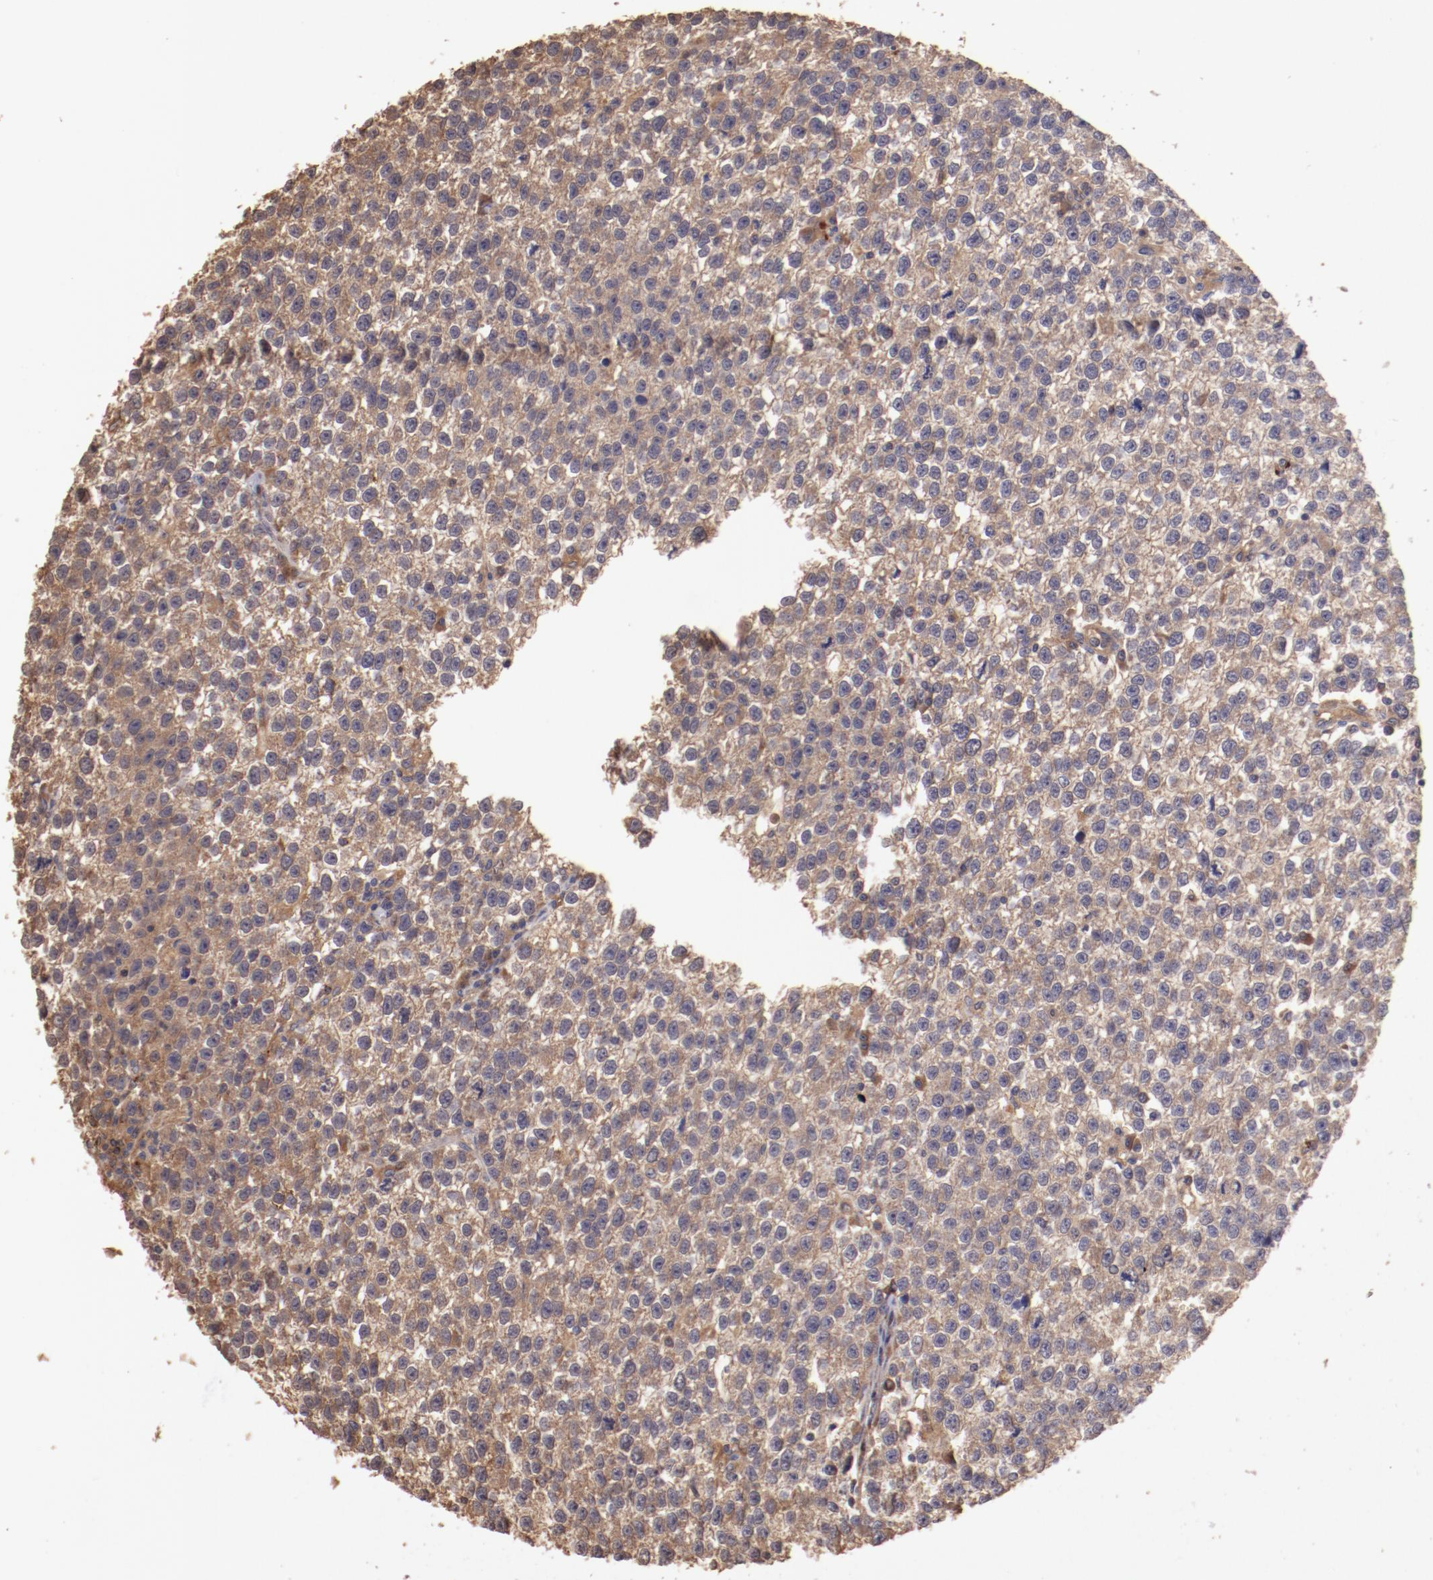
{"staining": {"intensity": "moderate", "quantity": ">75%", "location": "cytoplasmic/membranous"}, "tissue": "testis cancer", "cell_type": "Tumor cells", "image_type": "cancer", "snomed": [{"axis": "morphology", "description": "Seminoma, NOS"}, {"axis": "topography", "description": "Testis"}], "caption": "A brown stain highlights moderate cytoplasmic/membranous expression of a protein in human testis seminoma tumor cells.", "gene": "SRRD", "patient": {"sex": "male", "age": 35}}